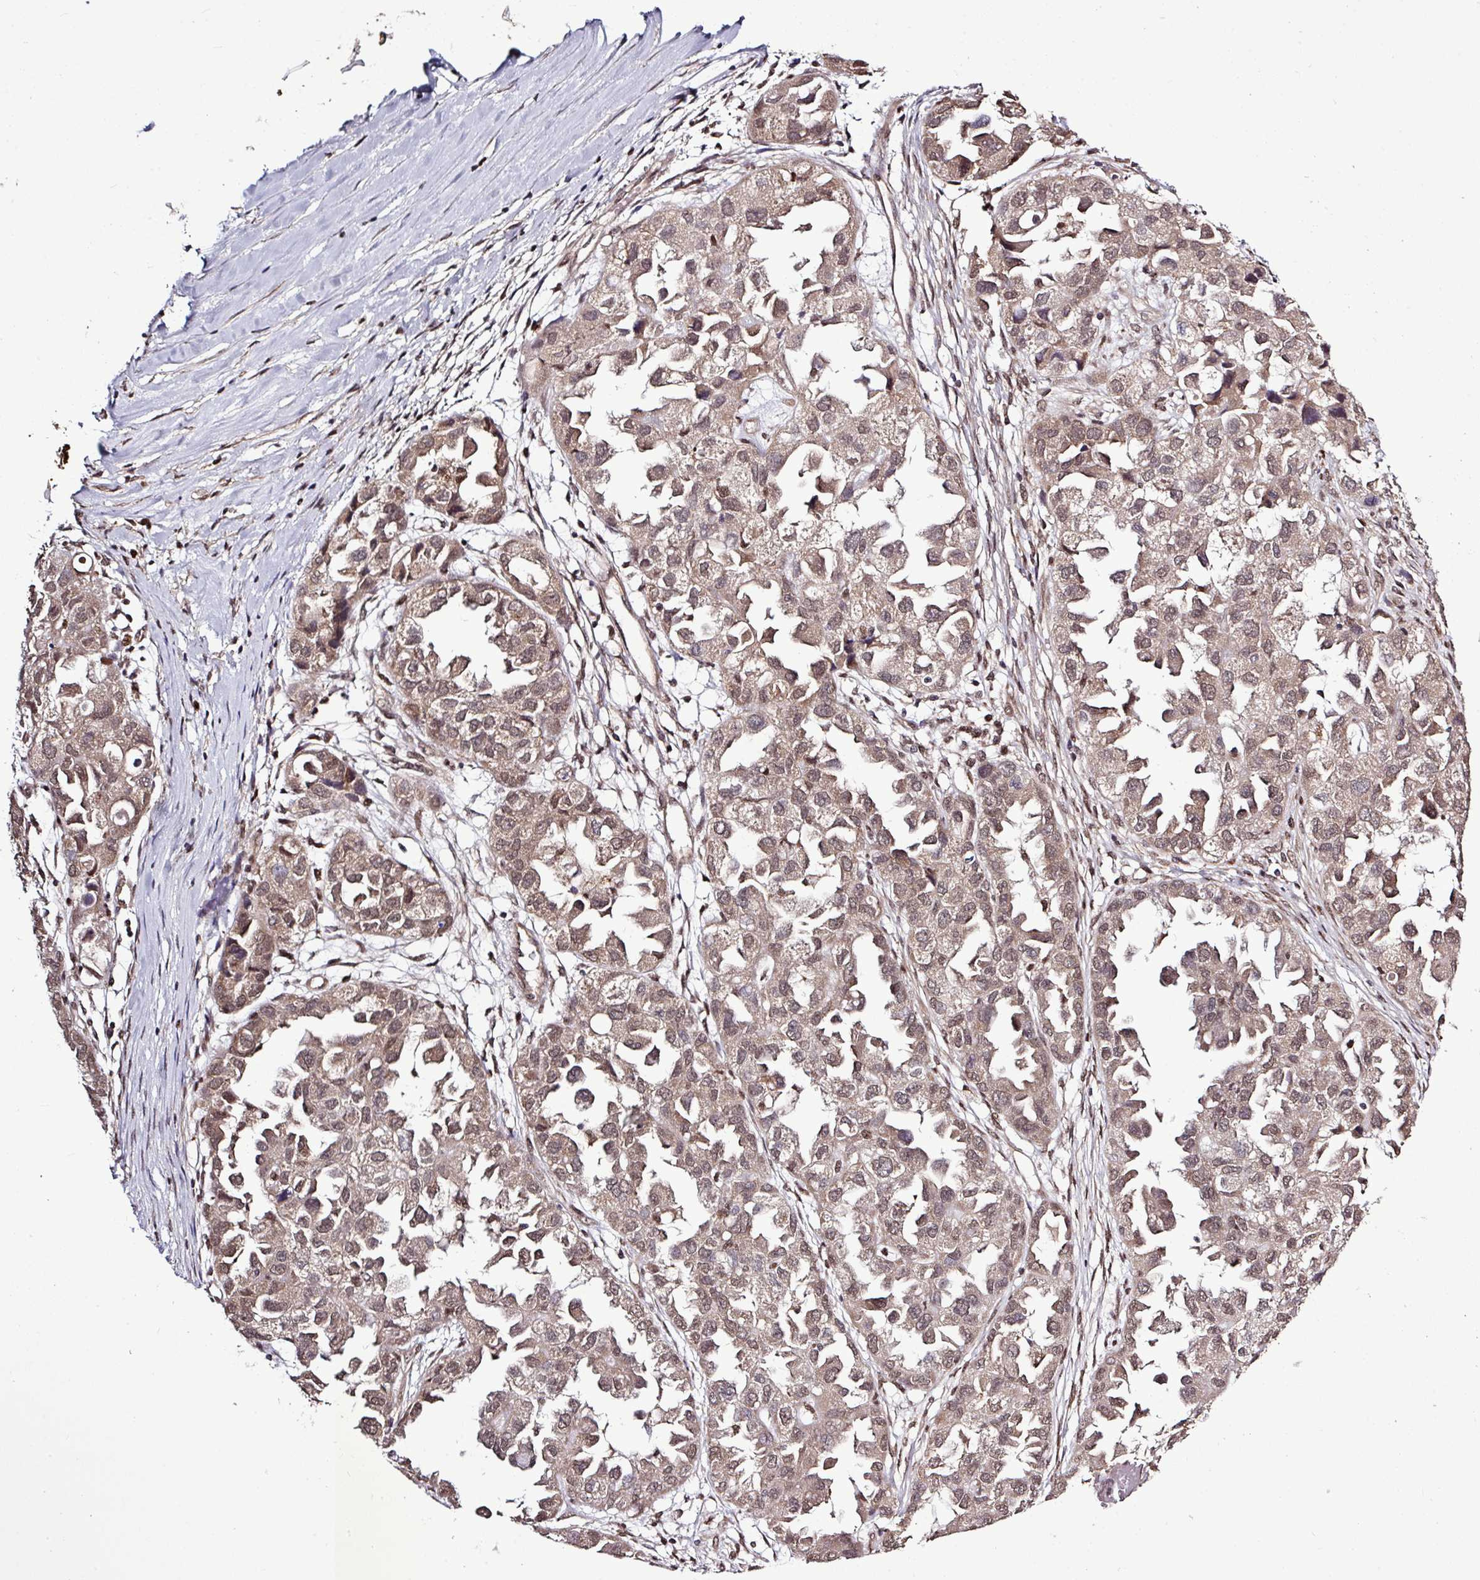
{"staining": {"intensity": "weak", "quantity": ">75%", "location": "cytoplasmic/membranous,nuclear"}, "tissue": "ovarian cancer", "cell_type": "Tumor cells", "image_type": "cancer", "snomed": [{"axis": "morphology", "description": "Cystadenocarcinoma, serous, NOS"}, {"axis": "topography", "description": "Ovary"}], "caption": "A histopathology image of human ovarian cancer (serous cystadenocarcinoma) stained for a protein demonstrates weak cytoplasmic/membranous and nuclear brown staining in tumor cells.", "gene": "SKIC2", "patient": {"sex": "female", "age": 84}}